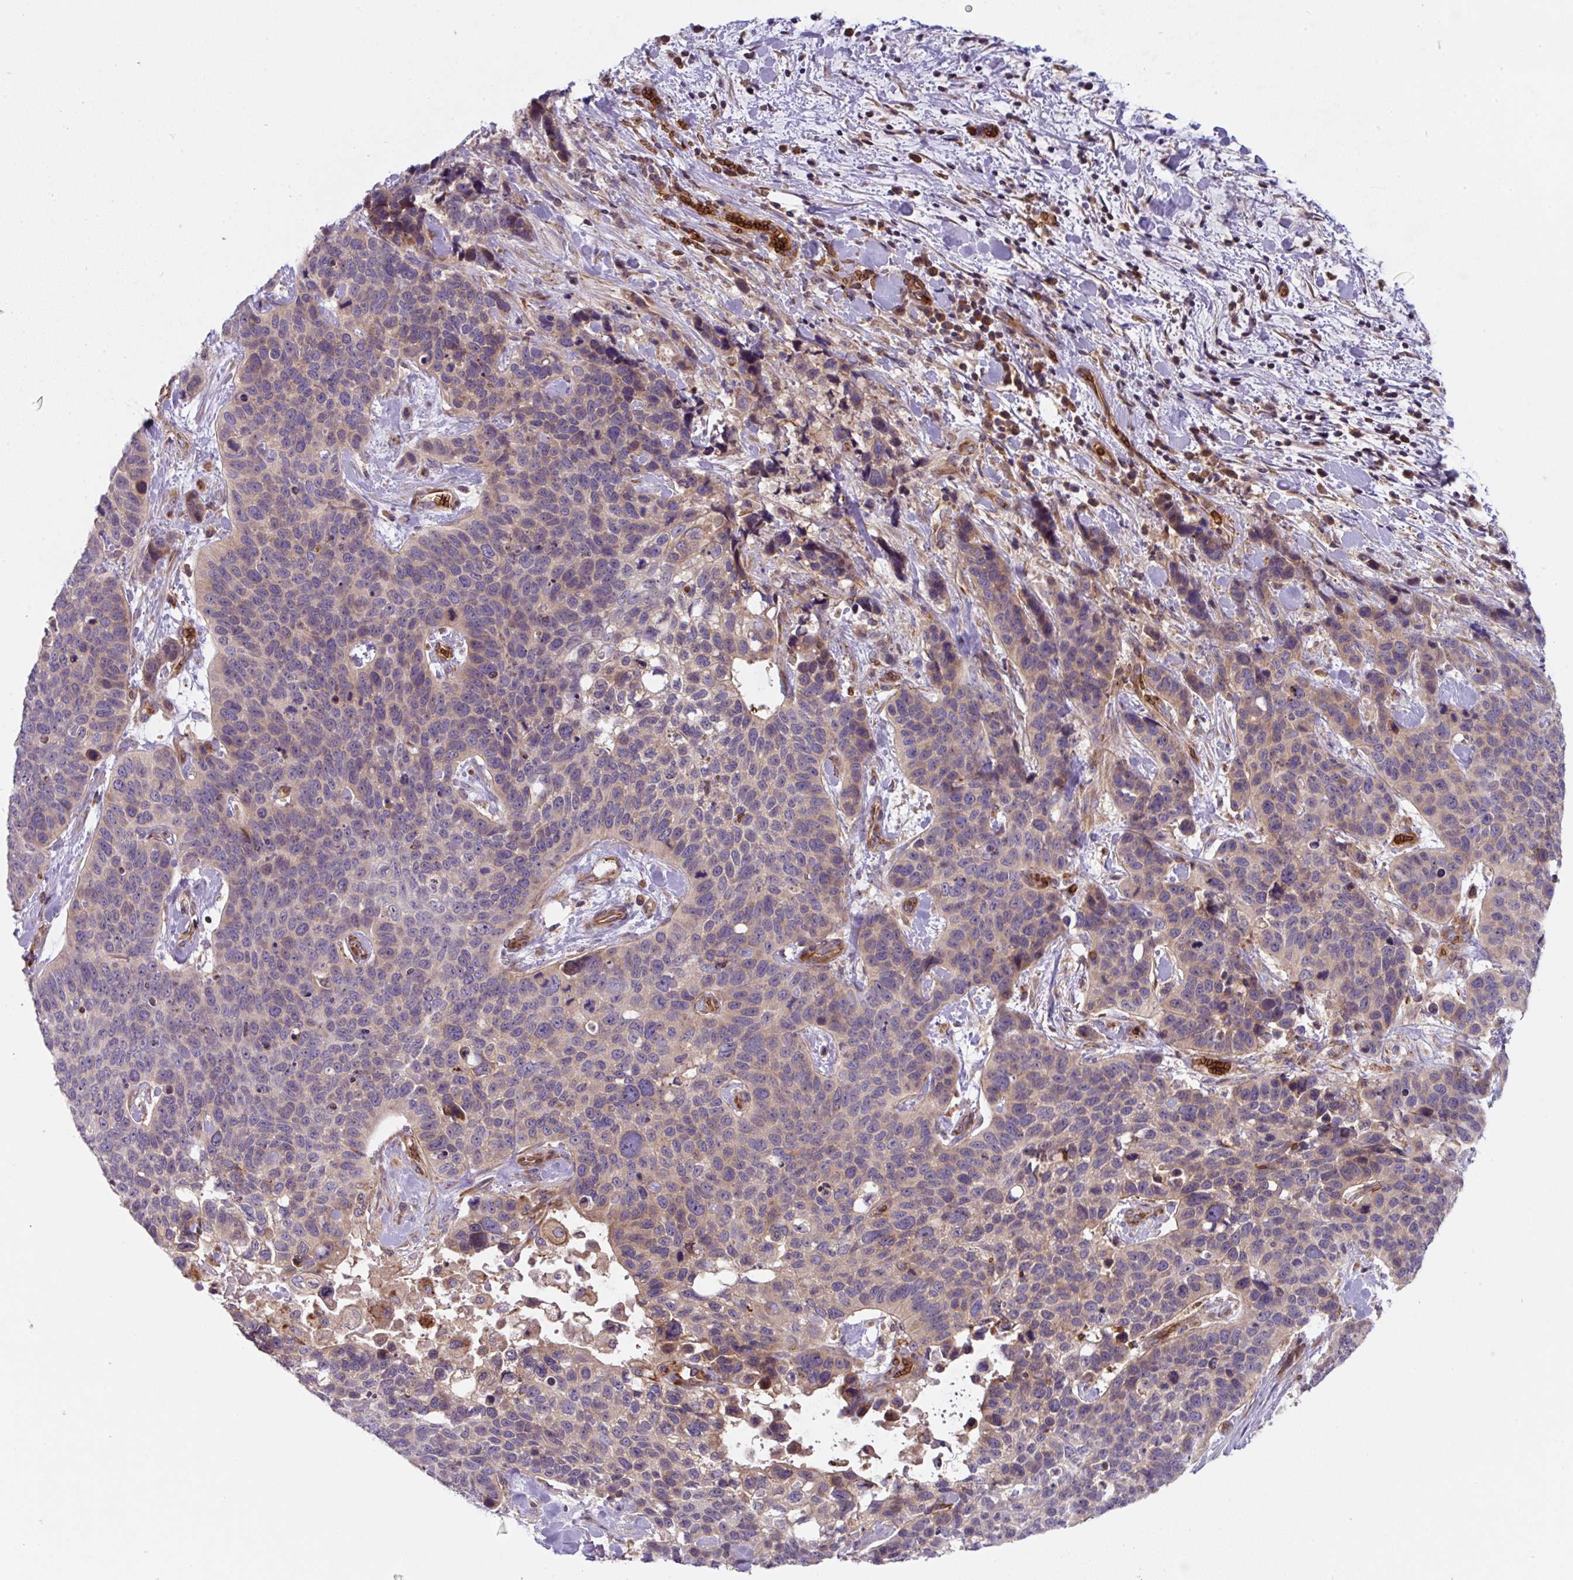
{"staining": {"intensity": "negative", "quantity": "none", "location": "none"}, "tissue": "lung cancer", "cell_type": "Tumor cells", "image_type": "cancer", "snomed": [{"axis": "morphology", "description": "Squamous cell carcinoma, NOS"}, {"axis": "topography", "description": "Lung"}], "caption": "A micrograph of squamous cell carcinoma (lung) stained for a protein exhibits no brown staining in tumor cells. (Brightfield microscopy of DAB (3,3'-diaminobenzidine) immunohistochemistry (IHC) at high magnification).", "gene": "APOBEC3D", "patient": {"sex": "male", "age": 62}}